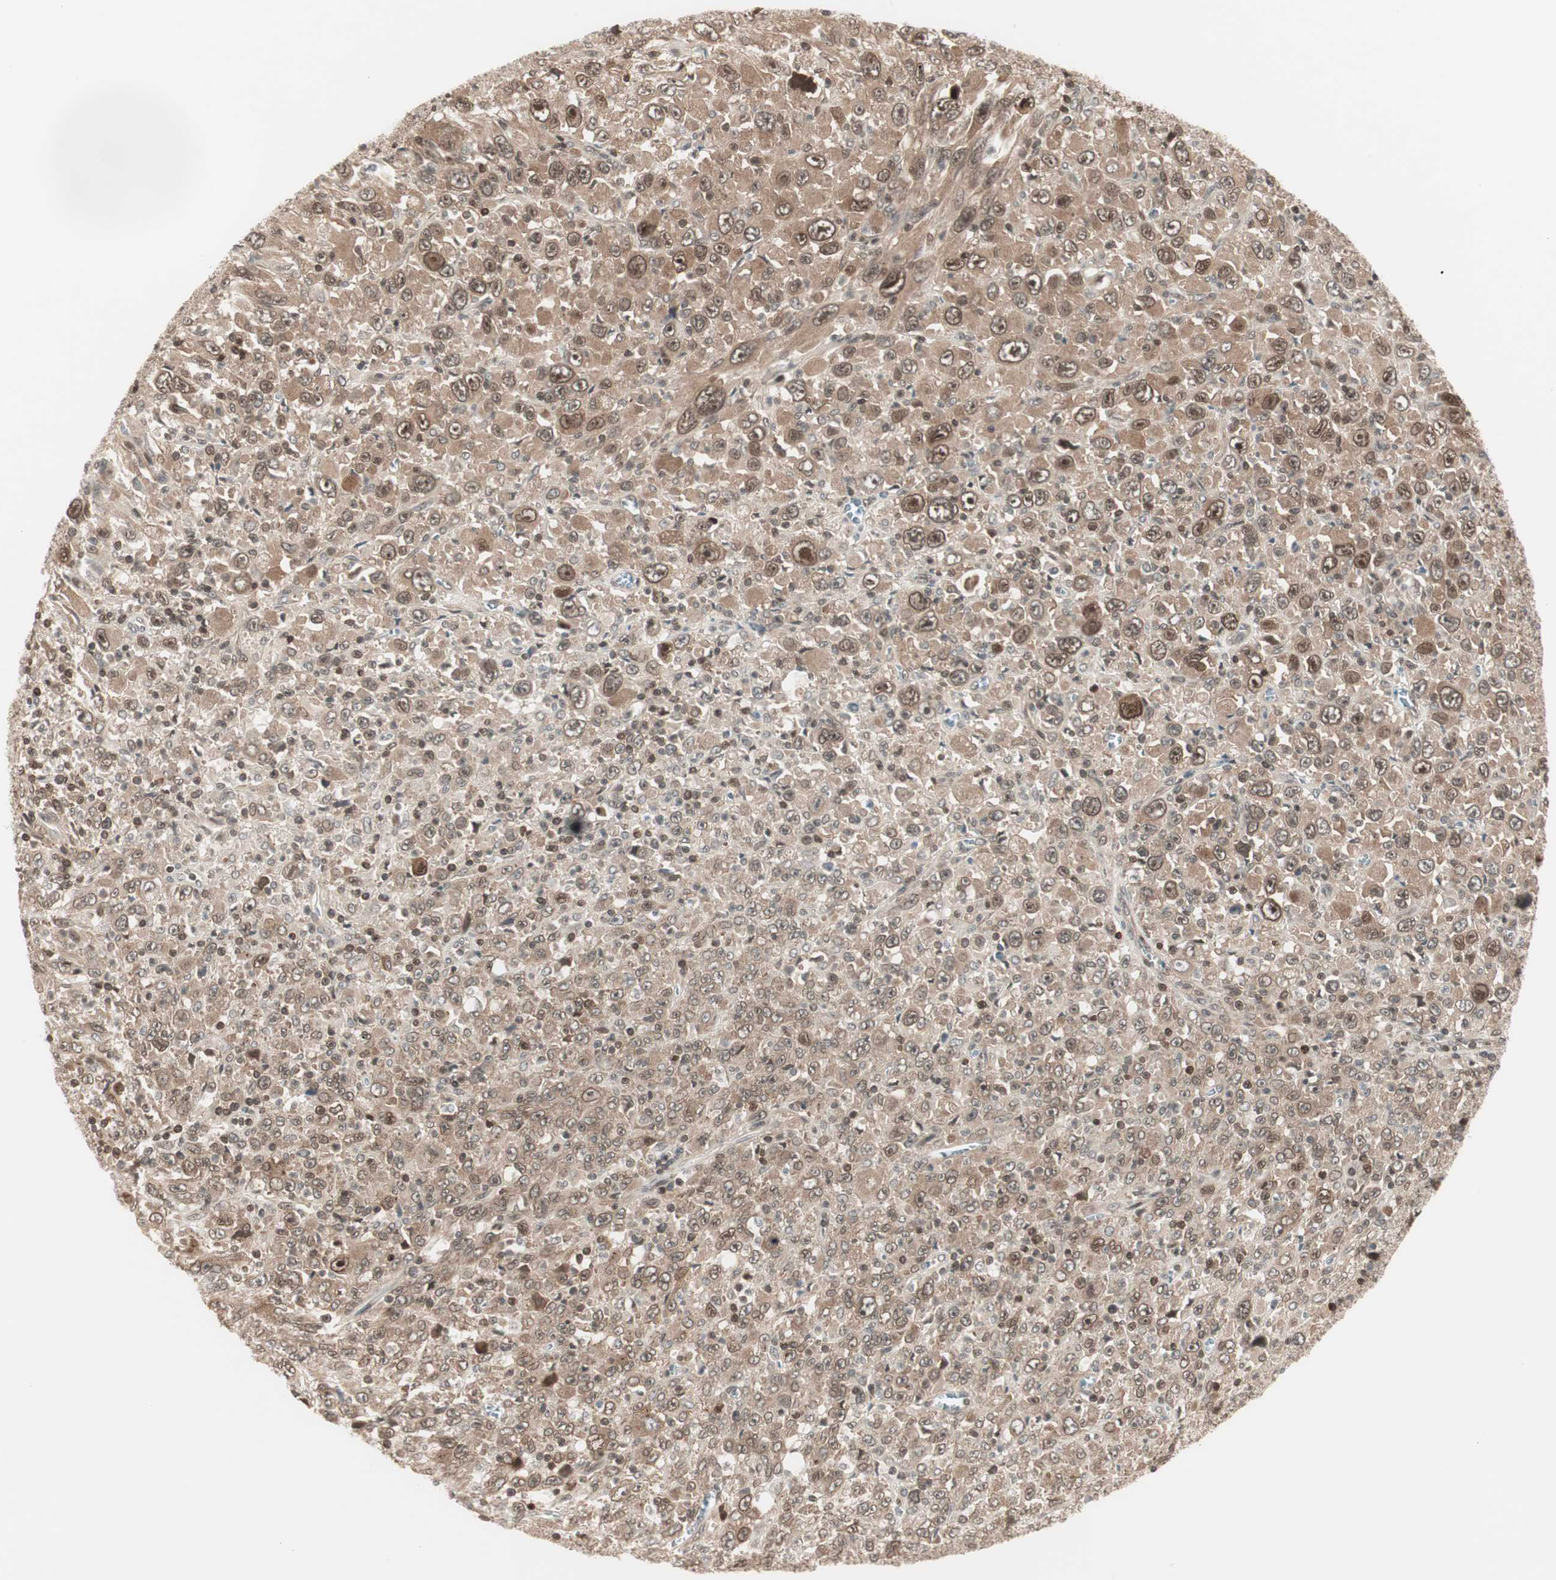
{"staining": {"intensity": "weak", "quantity": ">75%", "location": "cytoplasmic/membranous"}, "tissue": "melanoma", "cell_type": "Tumor cells", "image_type": "cancer", "snomed": [{"axis": "morphology", "description": "Malignant melanoma, Metastatic site"}, {"axis": "topography", "description": "Skin"}], "caption": "IHC staining of malignant melanoma (metastatic site), which exhibits low levels of weak cytoplasmic/membranous staining in approximately >75% of tumor cells indicating weak cytoplasmic/membranous protein expression. The staining was performed using DAB (brown) for protein detection and nuclei were counterstained in hematoxylin (blue).", "gene": "UBE2I", "patient": {"sex": "female", "age": 56}}